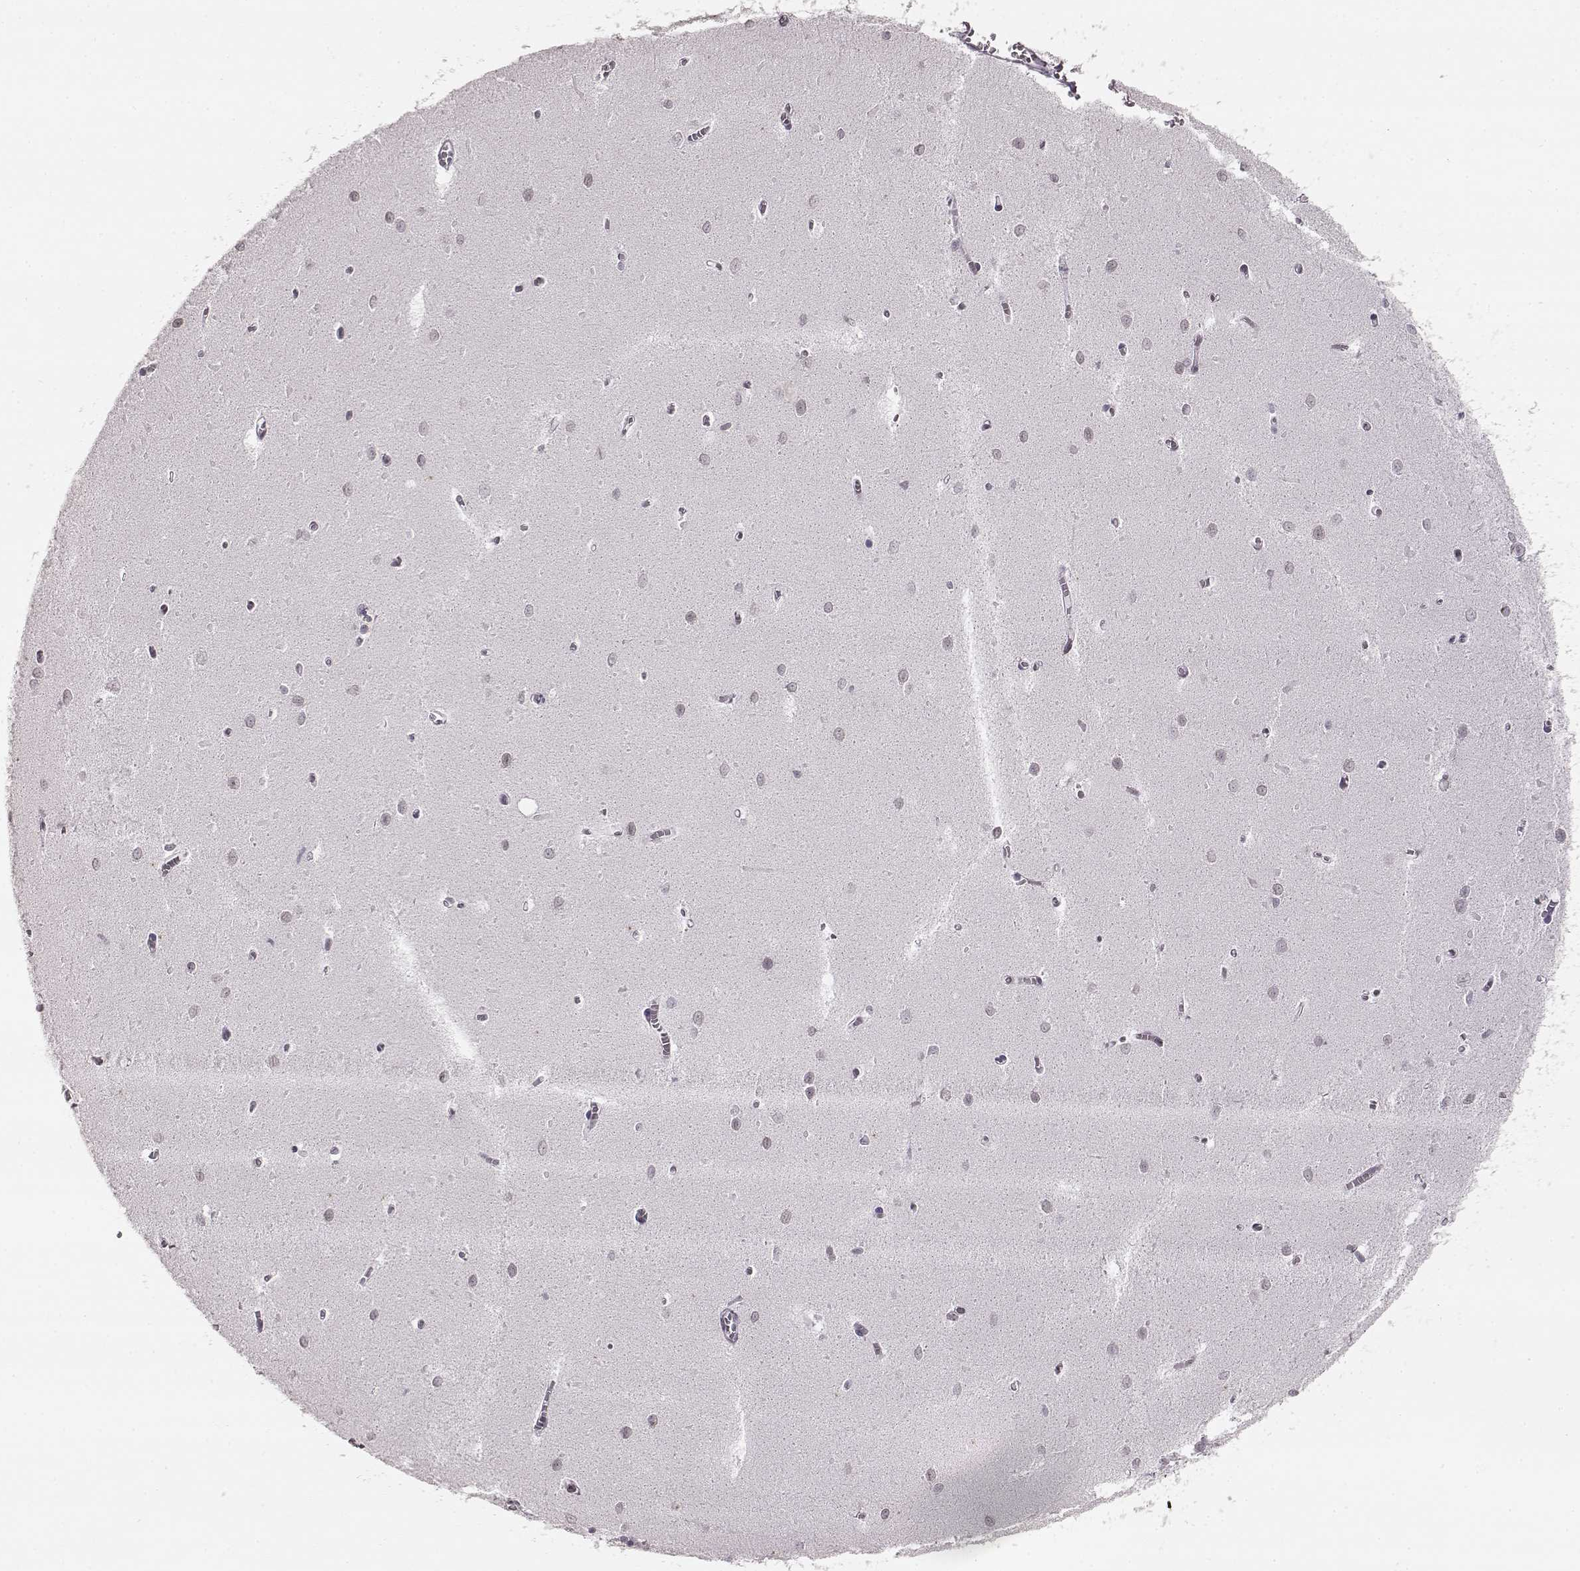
{"staining": {"intensity": "weak", "quantity": "<25%", "location": "cytoplasmic/membranous,nuclear"}, "tissue": "cerebellum", "cell_type": "Cells in granular layer", "image_type": "normal", "snomed": [{"axis": "morphology", "description": "Normal tissue, NOS"}, {"axis": "topography", "description": "Cerebellum"}], "caption": "The photomicrograph reveals no staining of cells in granular layer in benign cerebellum.", "gene": "DCAF12", "patient": {"sex": "female", "age": 64}}